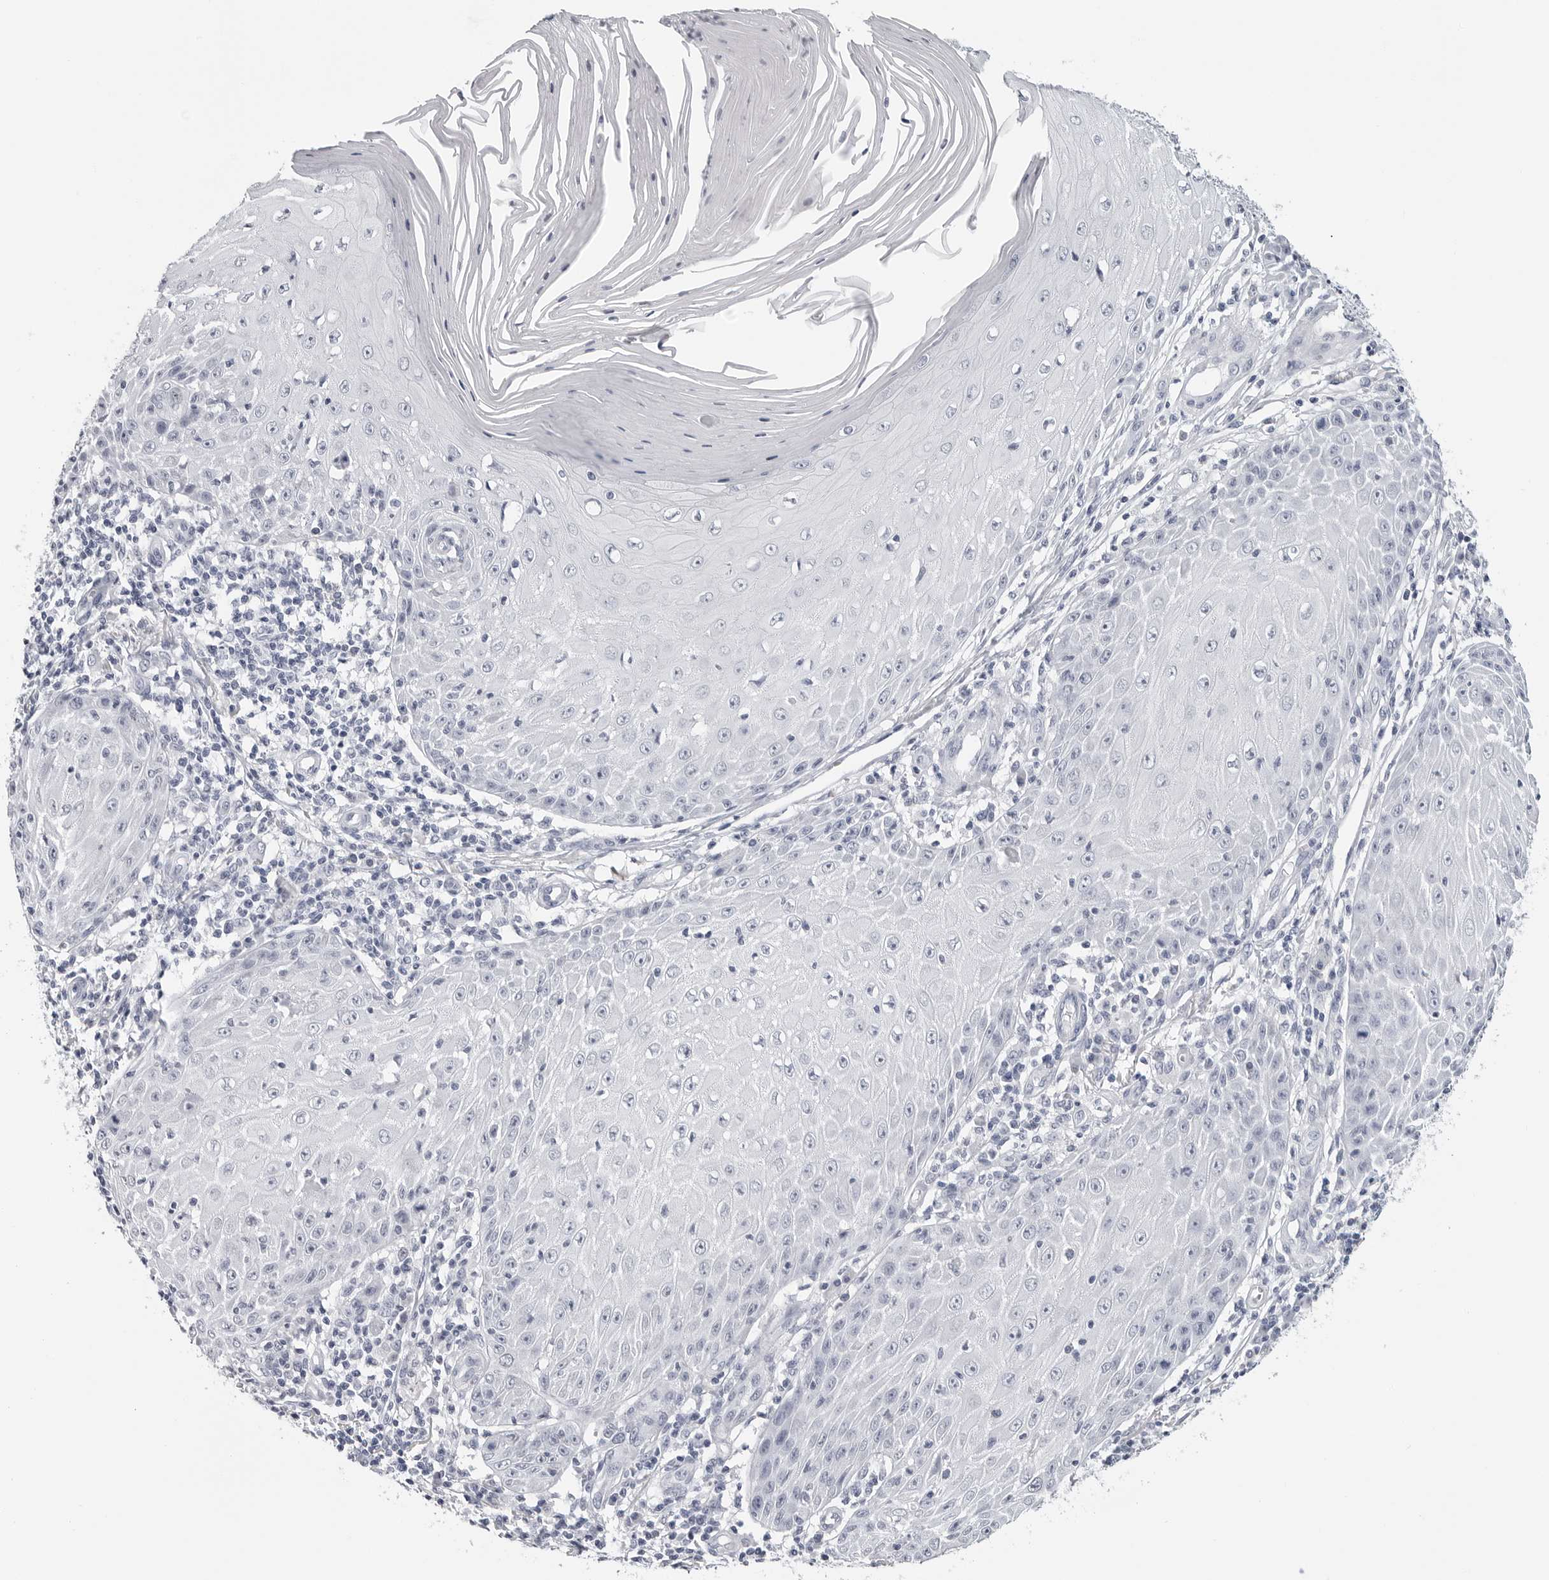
{"staining": {"intensity": "negative", "quantity": "none", "location": "none"}, "tissue": "skin cancer", "cell_type": "Tumor cells", "image_type": "cancer", "snomed": [{"axis": "morphology", "description": "Squamous cell carcinoma, NOS"}, {"axis": "topography", "description": "Skin"}], "caption": "Human skin squamous cell carcinoma stained for a protein using immunohistochemistry (IHC) demonstrates no staining in tumor cells.", "gene": "PGA3", "patient": {"sex": "female", "age": 73}}